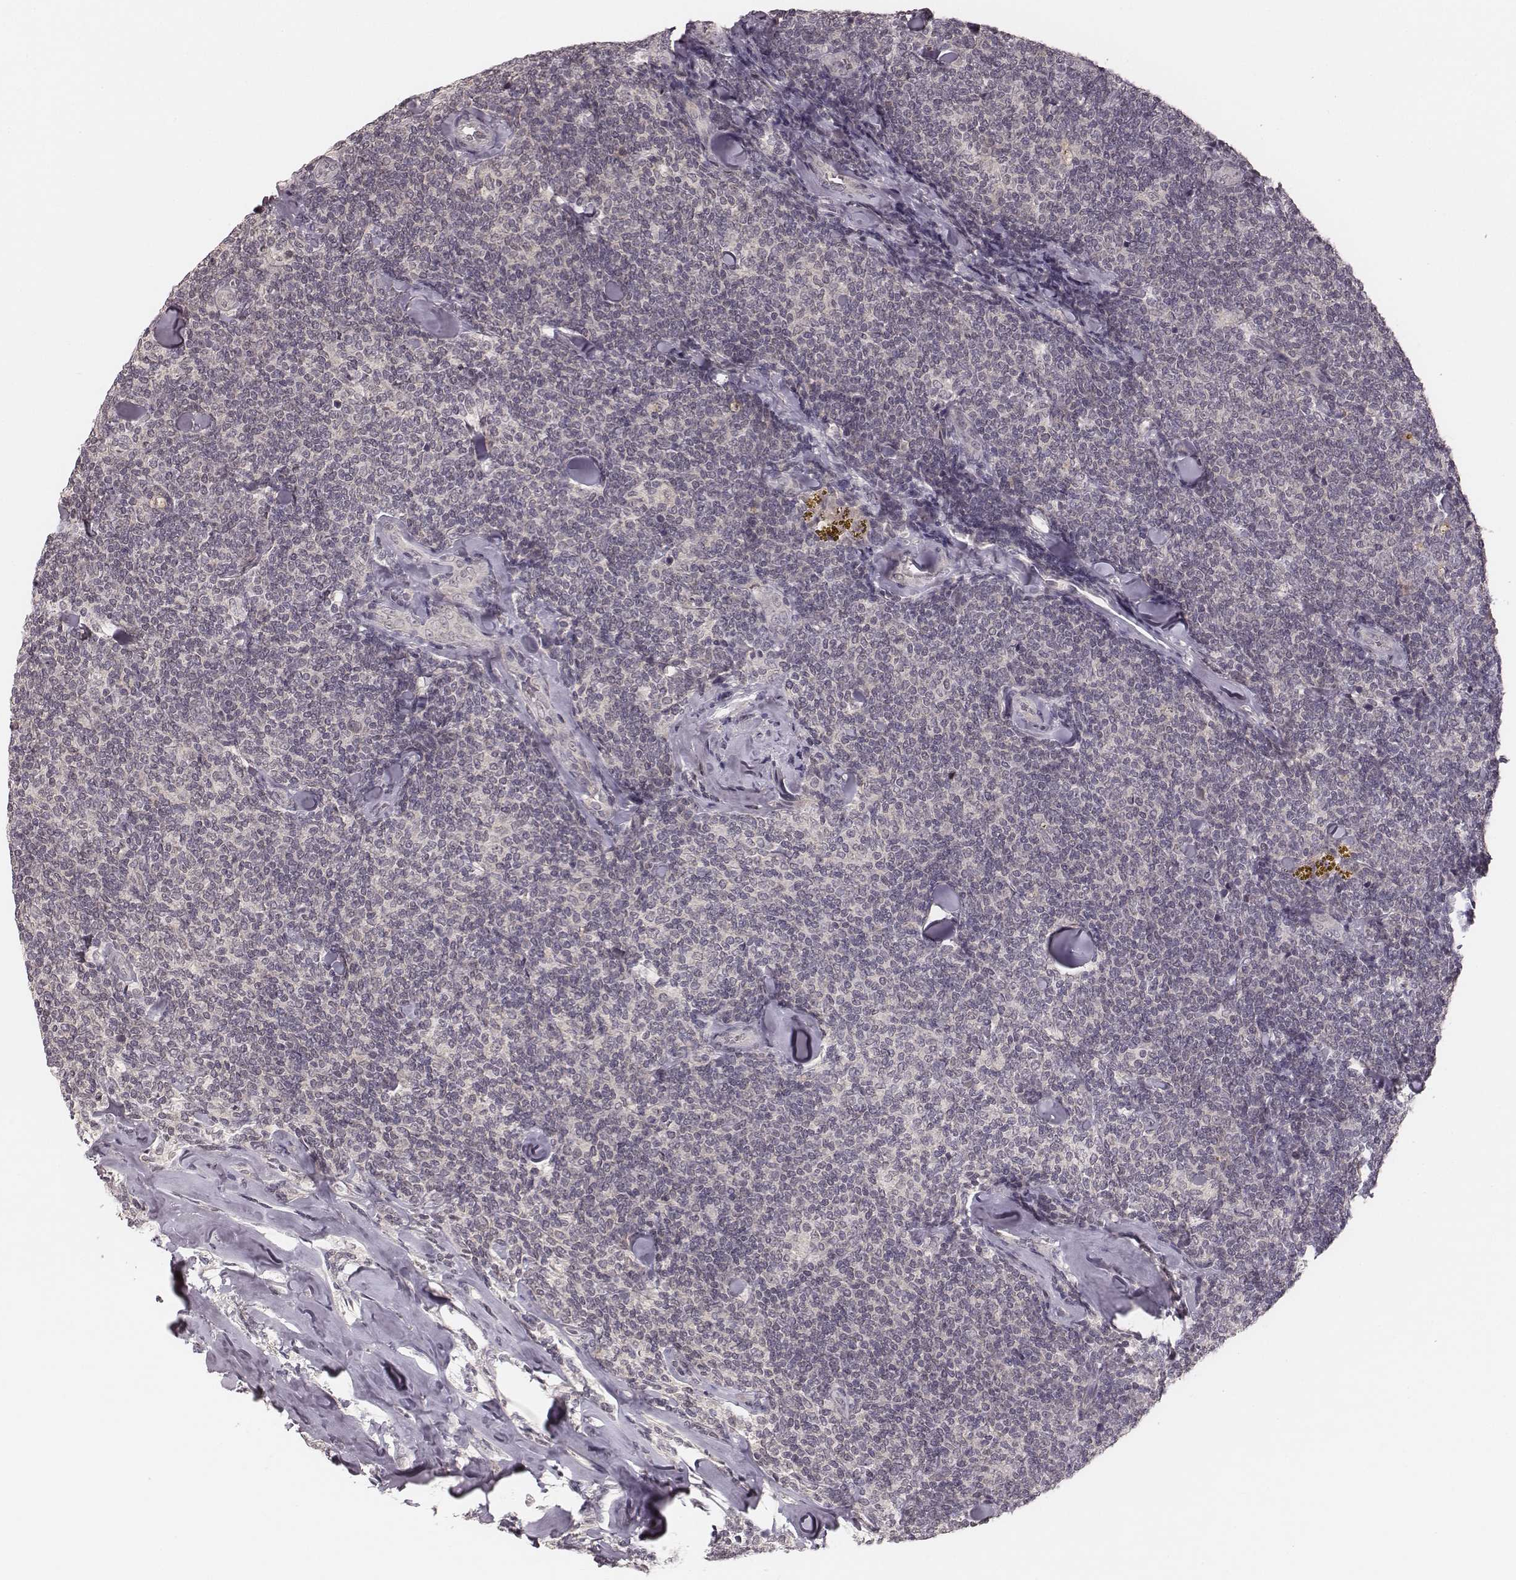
{"staining": {"intensity": "negative", "quantity": "none", "location": "none"}, "tissue": "lymphoma", "cell_type": "Tumor cells", "image_type": "cancer", "snomed": [{"axis": "morphology", "description": "Malignant lymphoma, non-Hodgkin's type, Low grade"}, {"axis": "topography", "description": "Lymph node"}], "caption": "IHC image of neoplastic tissue: human lymphoma stained with DAB (3,3'-diaminobenzidine) demonstrates no significant protein staining in tumor cells.", "gene": "LY6K", "patient": {"sex": "female", "age": 56}}